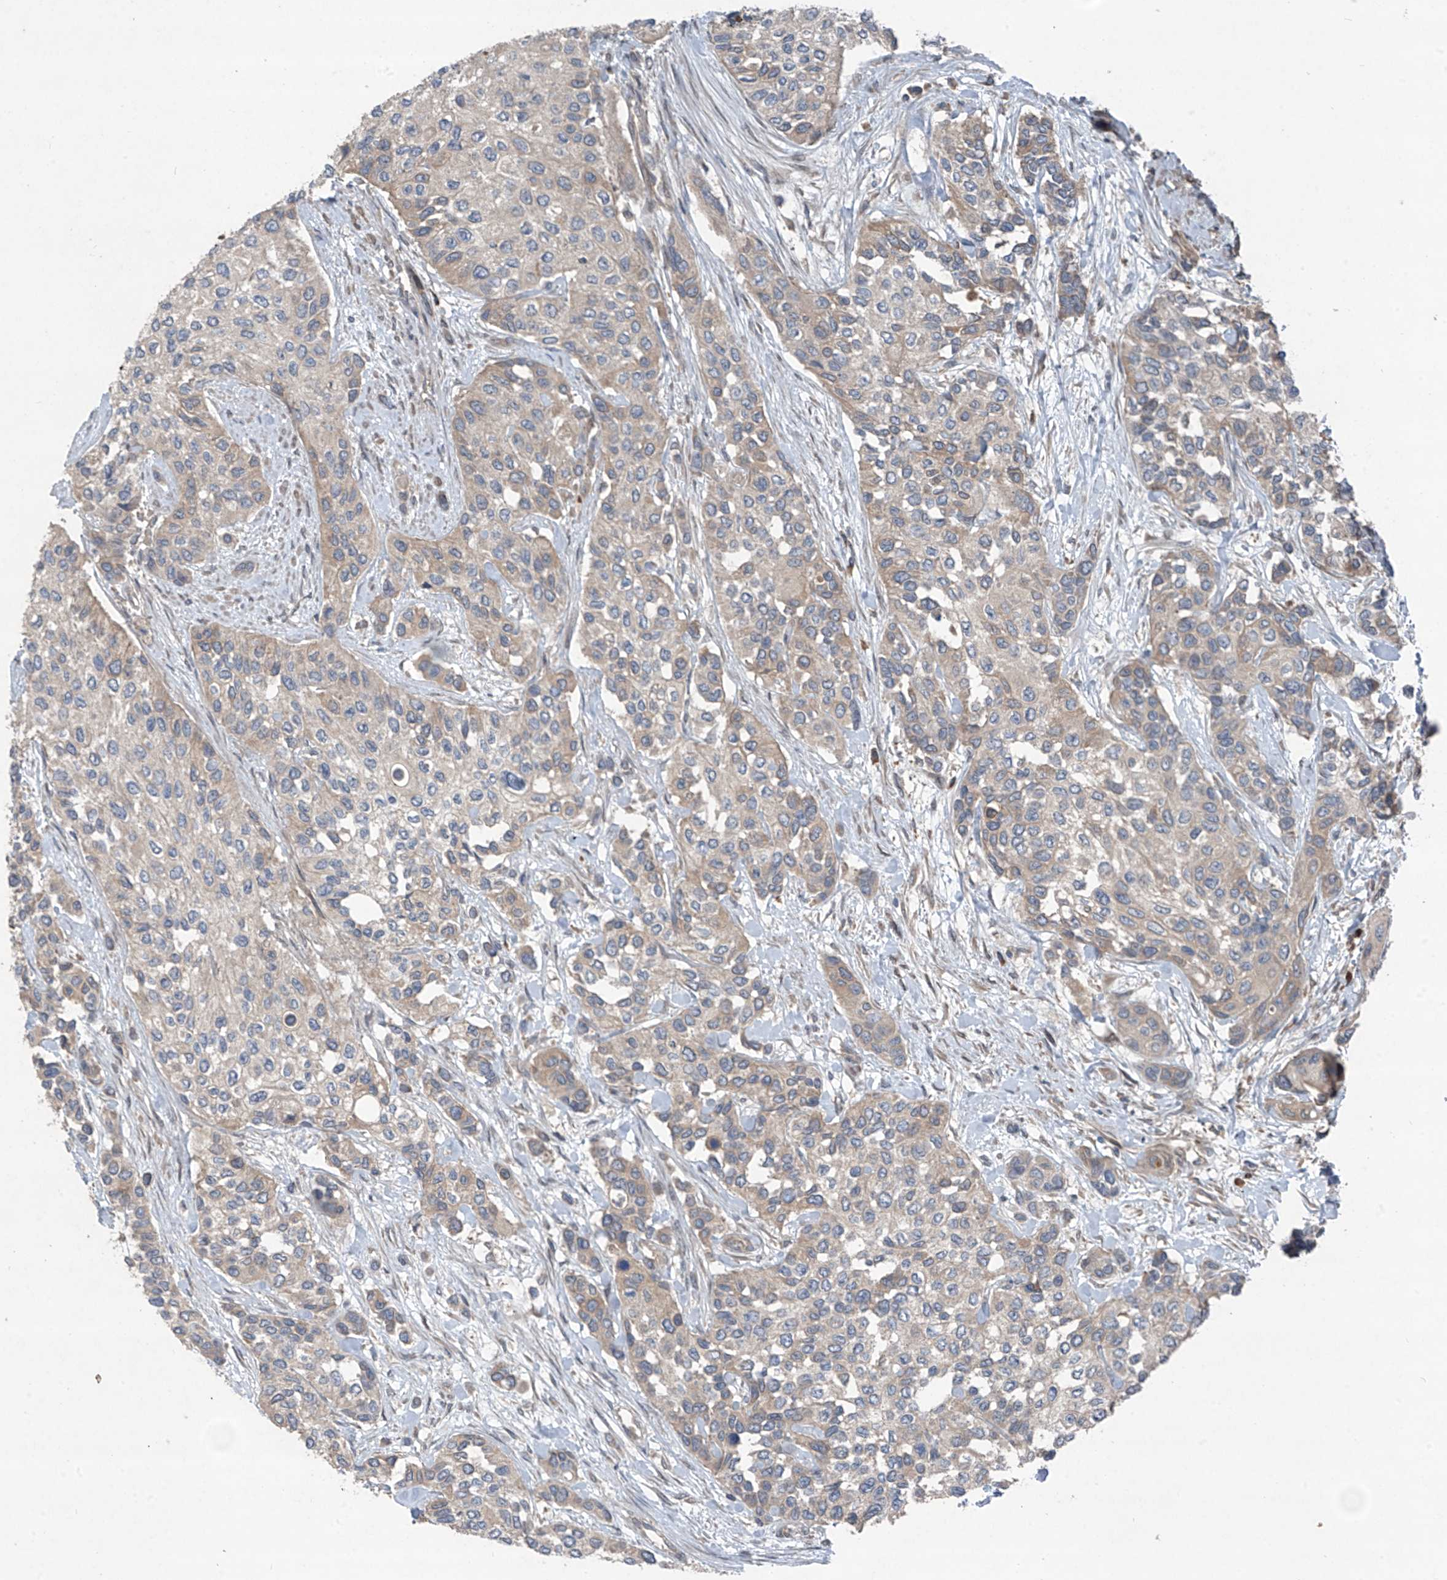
{"staining": {"intensity": "negative", "quantity": "none", "location": "none"}, "tissue": "urothelial cancer", "cell_type": "Tumor cells", "image_type": "cancer", "snomed": [{"axis": "morphology", "description": "Normal tissue, NOS"}, {"axis": "morphology", "description": "Urothelial carcinoma, High grade"}, {"axis": "topography", "description": "Vascular tissue"}, {"axis": "topography", "description": "Urinary bladder"}], "caption": "Immunohistochemical staining of urothelial cancer reveals no significant staining in tumor cells.", "gene": "FOXRED2", "patient": {"sex": "female", "age": 56}}